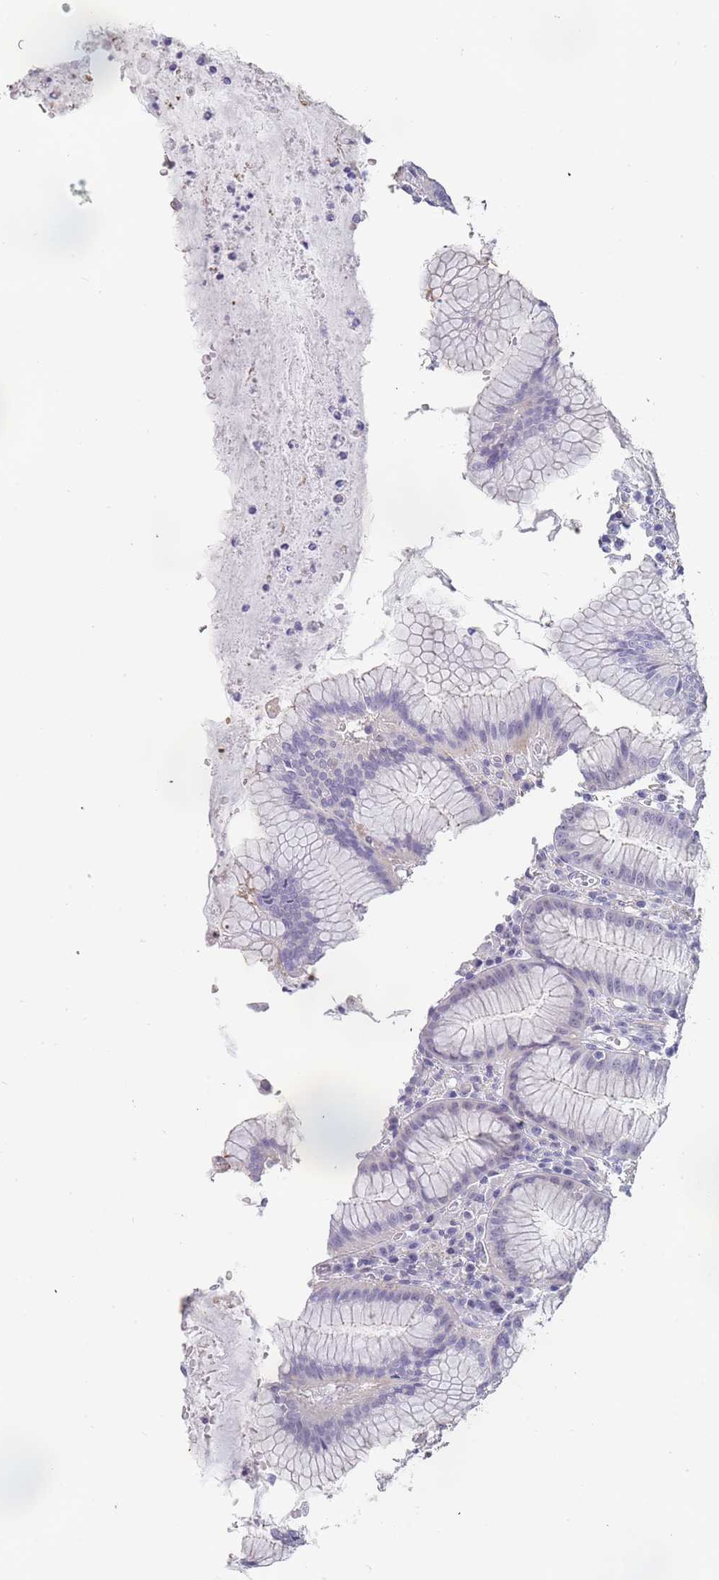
{"staining": {"intensity": "negative", "quantity": "none", "location": "none"}, "tissue": "stomach", "cell_type": "Glandular cells", "image_type": "normal", "snomed": [{"axis": "morphology", "description": "Normal tissue, NOS"}, {"axis": "topography", "description": "Stomach"}], "caption": "Immunohistochemistry (IHC) image of normal stomach: stomach stained with DAB demonstrates no significant protein expression in glandular cells.", "gene": "NOP14", "patient": {"sex": "male", "age": 55}}